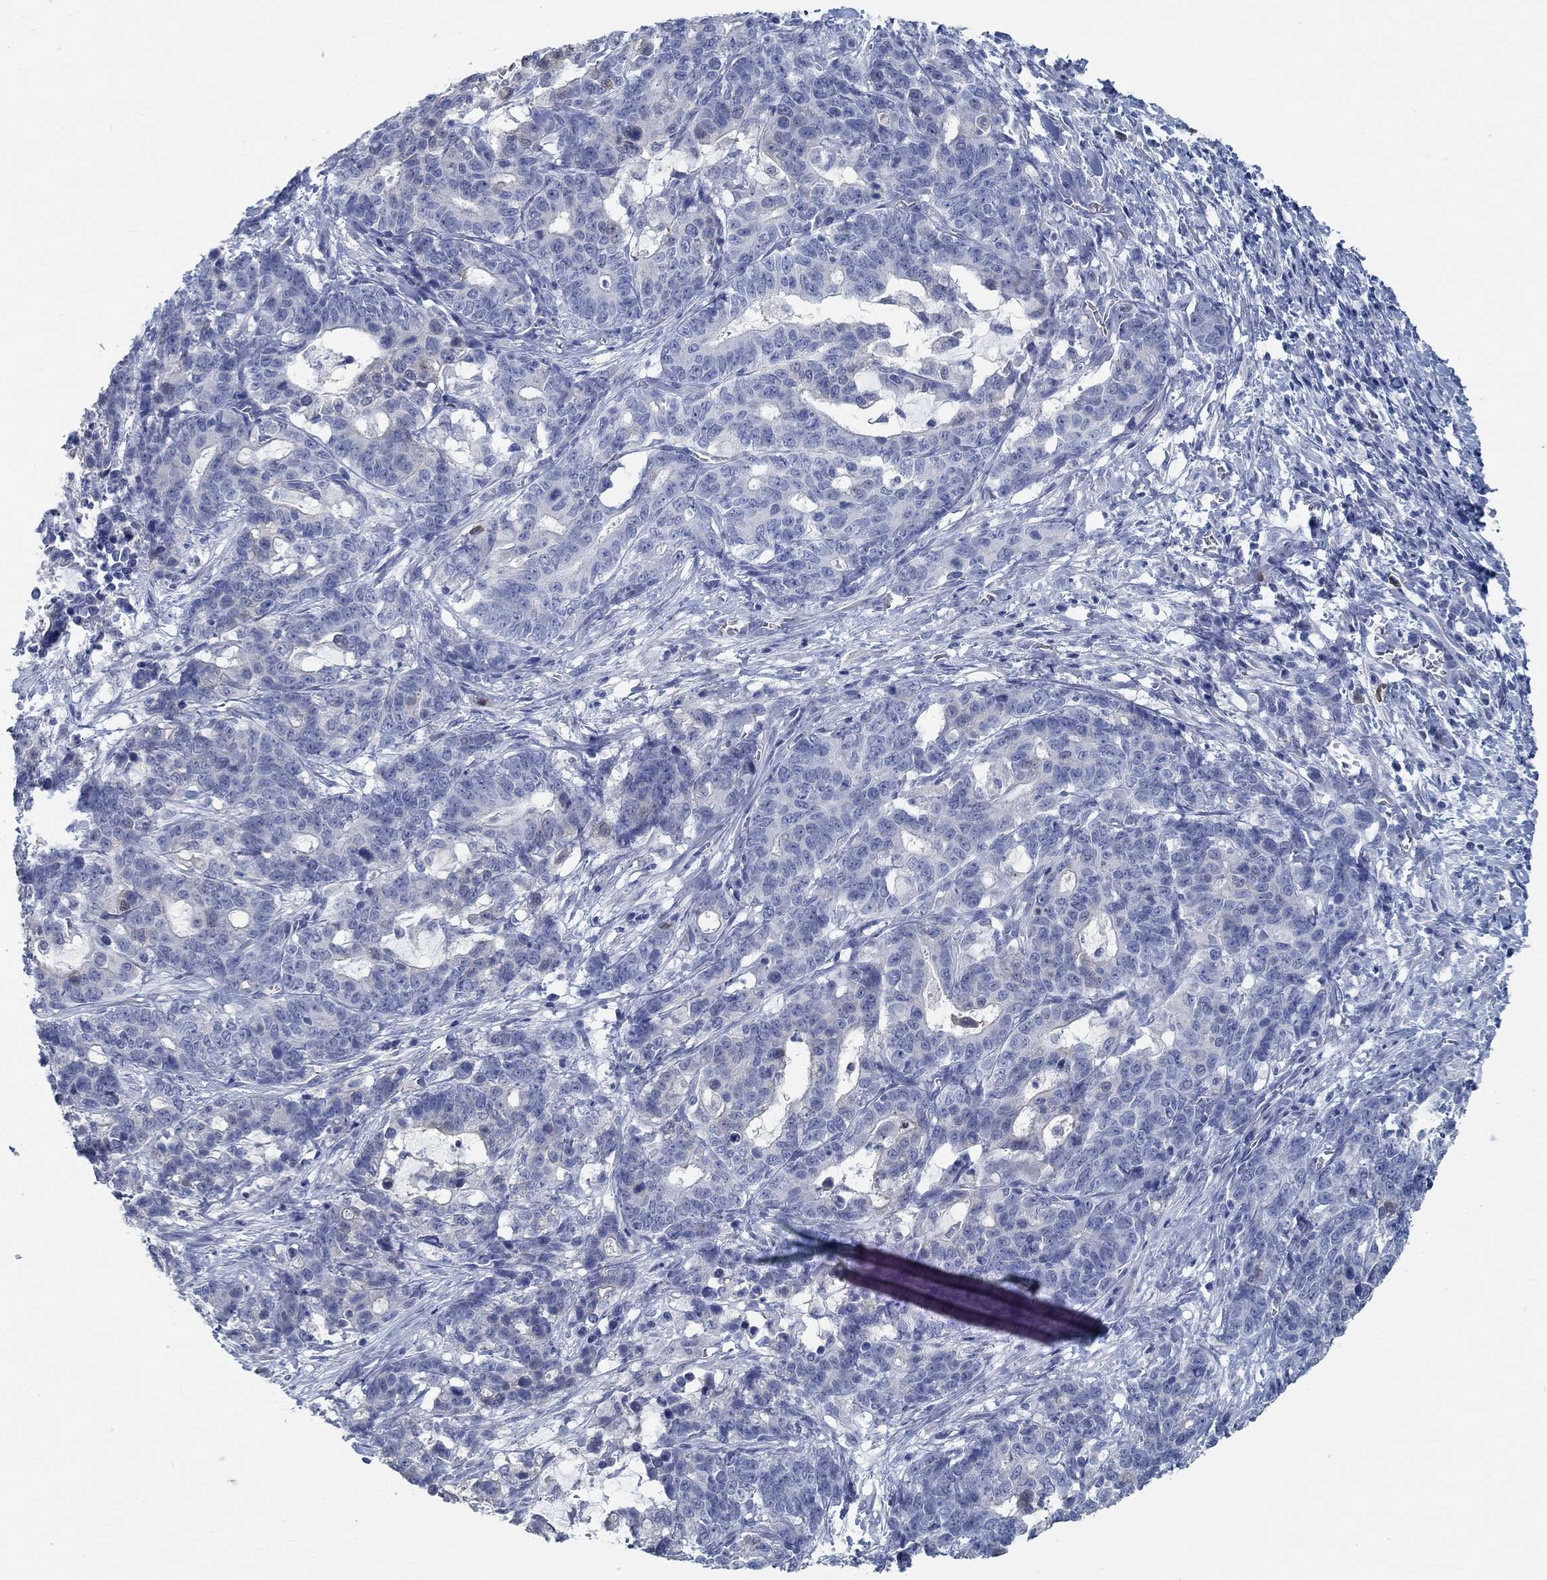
{"staining": {"intensity": "negative", "quantity": "none", "location": "none"}, "tissue": "stomach cancer", "cell_type": "Tumor cells", "image_type": "cancer", "snomed": [{"axis": "morphology", "description": "Normal tissue, NOS"}, {"axis": "morphology", "description": "Adenocarcinoma, NOS"}, {"axis": "topography", "description": "Stomach"}], "caption": "DAB immunohistochemical staining of stomach cancer (adenocarcinoma) reveals no significant positivity in tumor cells.", "gene": "TEKT4", "patient": {"sex": "female", "age": 64}}